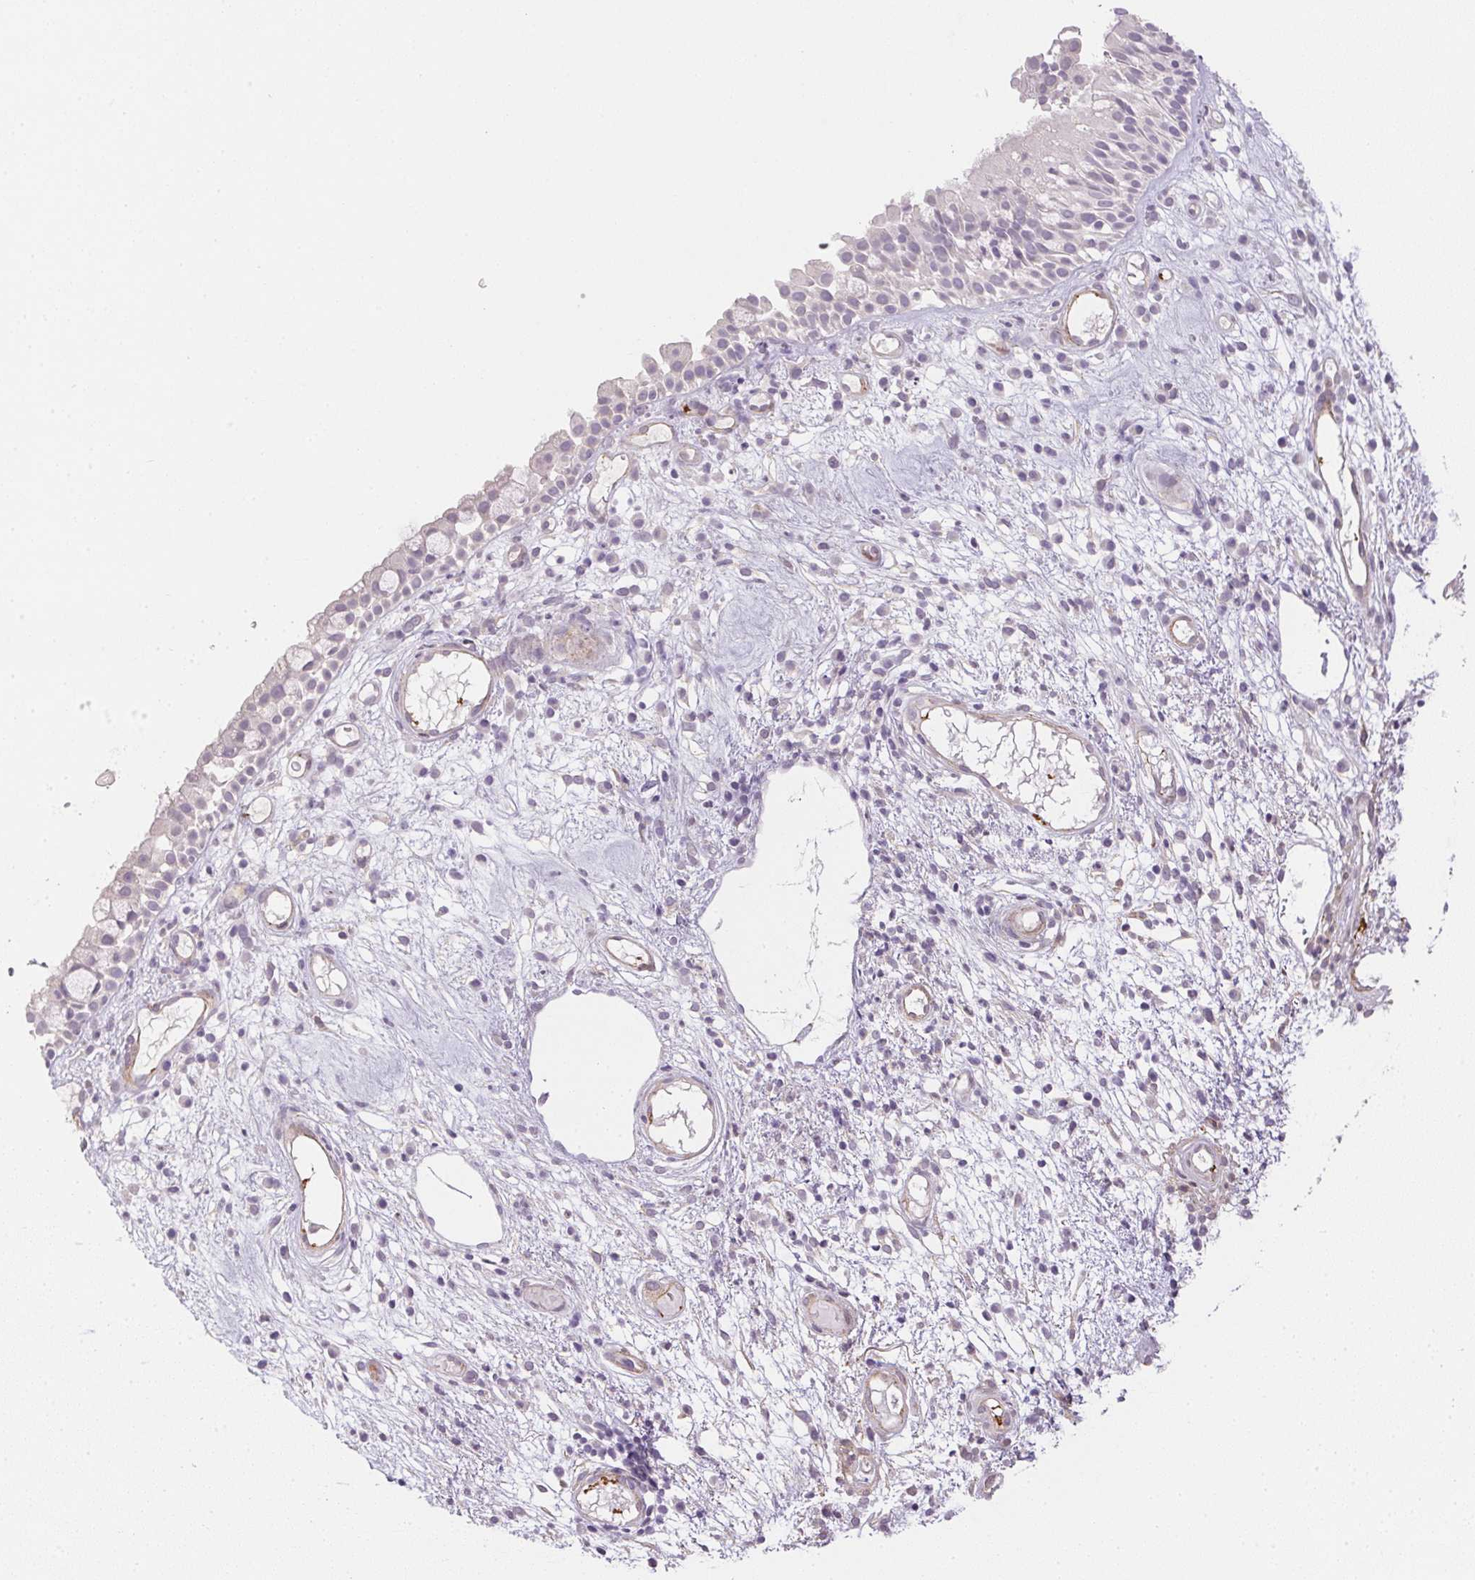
{"staining": {"intensity": "negative", "quantity": "none", "location": "none"}, "tissue": "nasopharynx", "cell_type": "Respiratory epithelial cells", "image_type": "normal", "snomed": [{"axis": "morphology", "description": "Normal tissue, NOS"}, {"axis": "morphology", "description": "Inflammation, NOS"}, {"axis": "topography", "description": "Nasopharynx"}], "caption": "Nasopharynx stained for a protein using immunohistochemistry (IHC) demonstrates no positivity respiratory epithelial cells.", "gene": "PRL", "patient": {"sex": "male", "age": 54}}